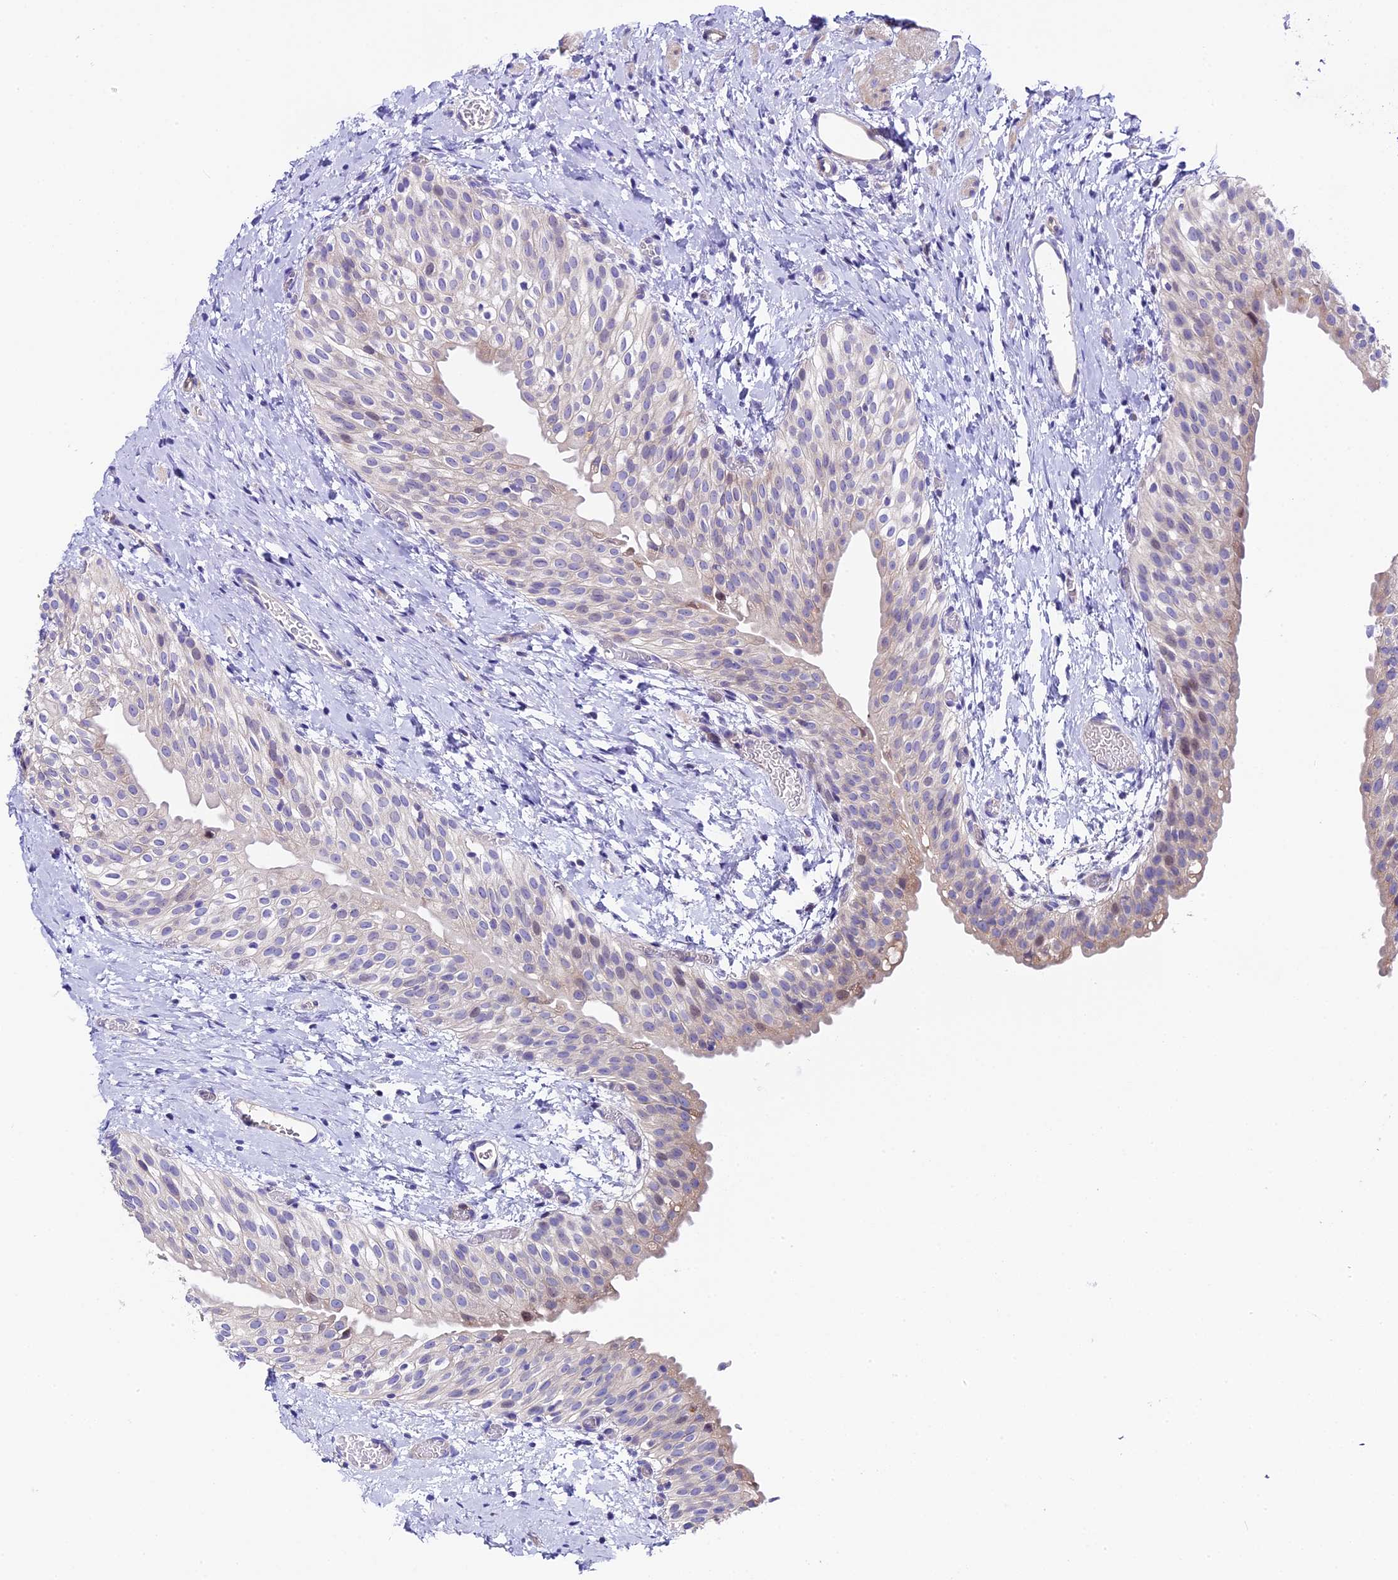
{"staining": {"intensity": "negative", "quantity": "none", "location": "none"}, "tissue": "urinary bladder", "cell_type": "Urothelial cells", "image_type": "normal", "snomed": [{"axis": "morphology", "description": "Normal tissue, NOS"}, {"axis": "topography", "description": "Urinary bladder"}], "caption": "Immunohistochemistry image of normal human urinary bladder stained for a protein (brown), which reveals no staining in urothelial cells. Nuclei are stained in blue.", "gene": "PIGU", "patient": {"sex": "male", "age": 1}}